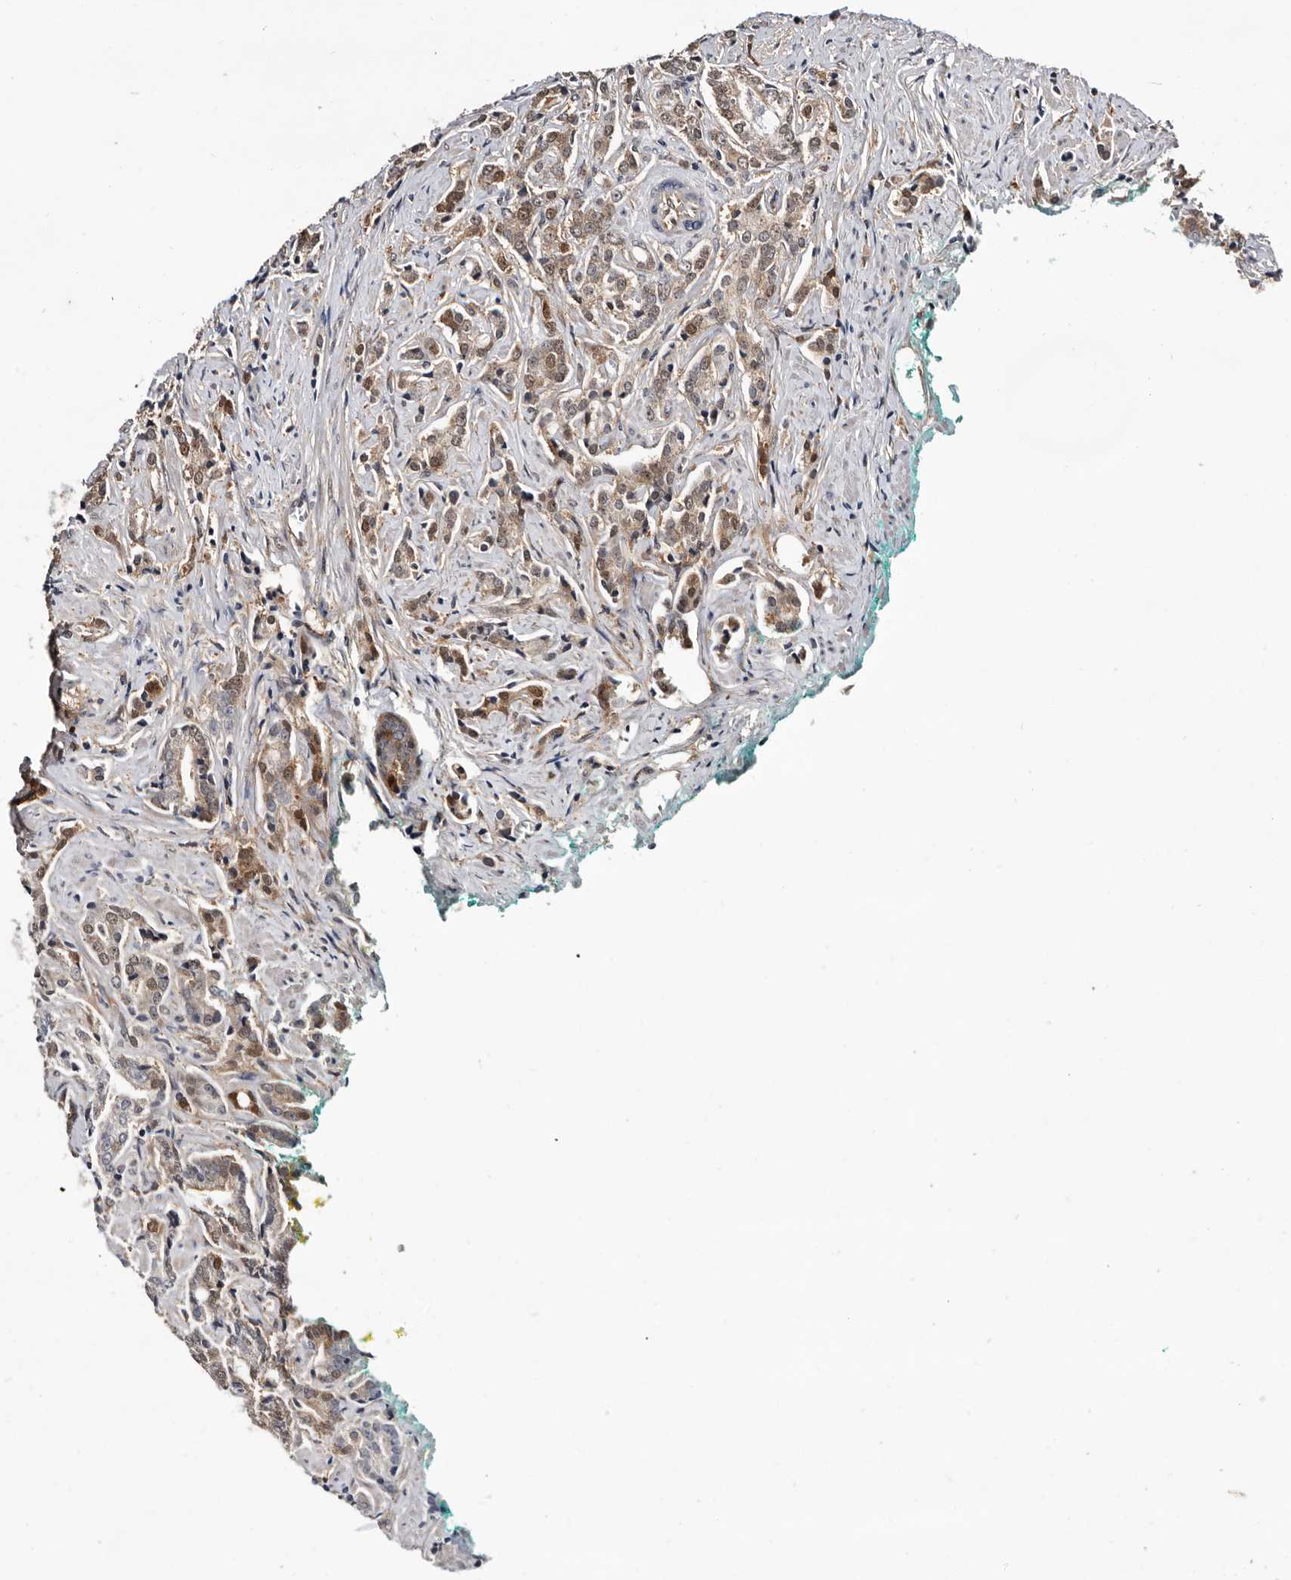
{"staining": {"intensity": "weak", "quantity": "25%-75%", "location": "cytoplasmic/membranous,nuclear"}, "tissue": "prostate cancer", "cell_type": "Tumor cells", "image_type": "cancer", "snomed": [{"axis": "morphology", "description": "Adenocarcinoma, High grade"}, {"axis": "topography", "description": "Prostate"}], "caption": "Prostate cancer was stained to show a protein in brown. There is low levels of weak cytoplasmic/membranous and nuclear staining in approximately 25%-75% of tumor cells.", "gene": "TP53I3", "patient": {"sex": "male", "age": 57}}